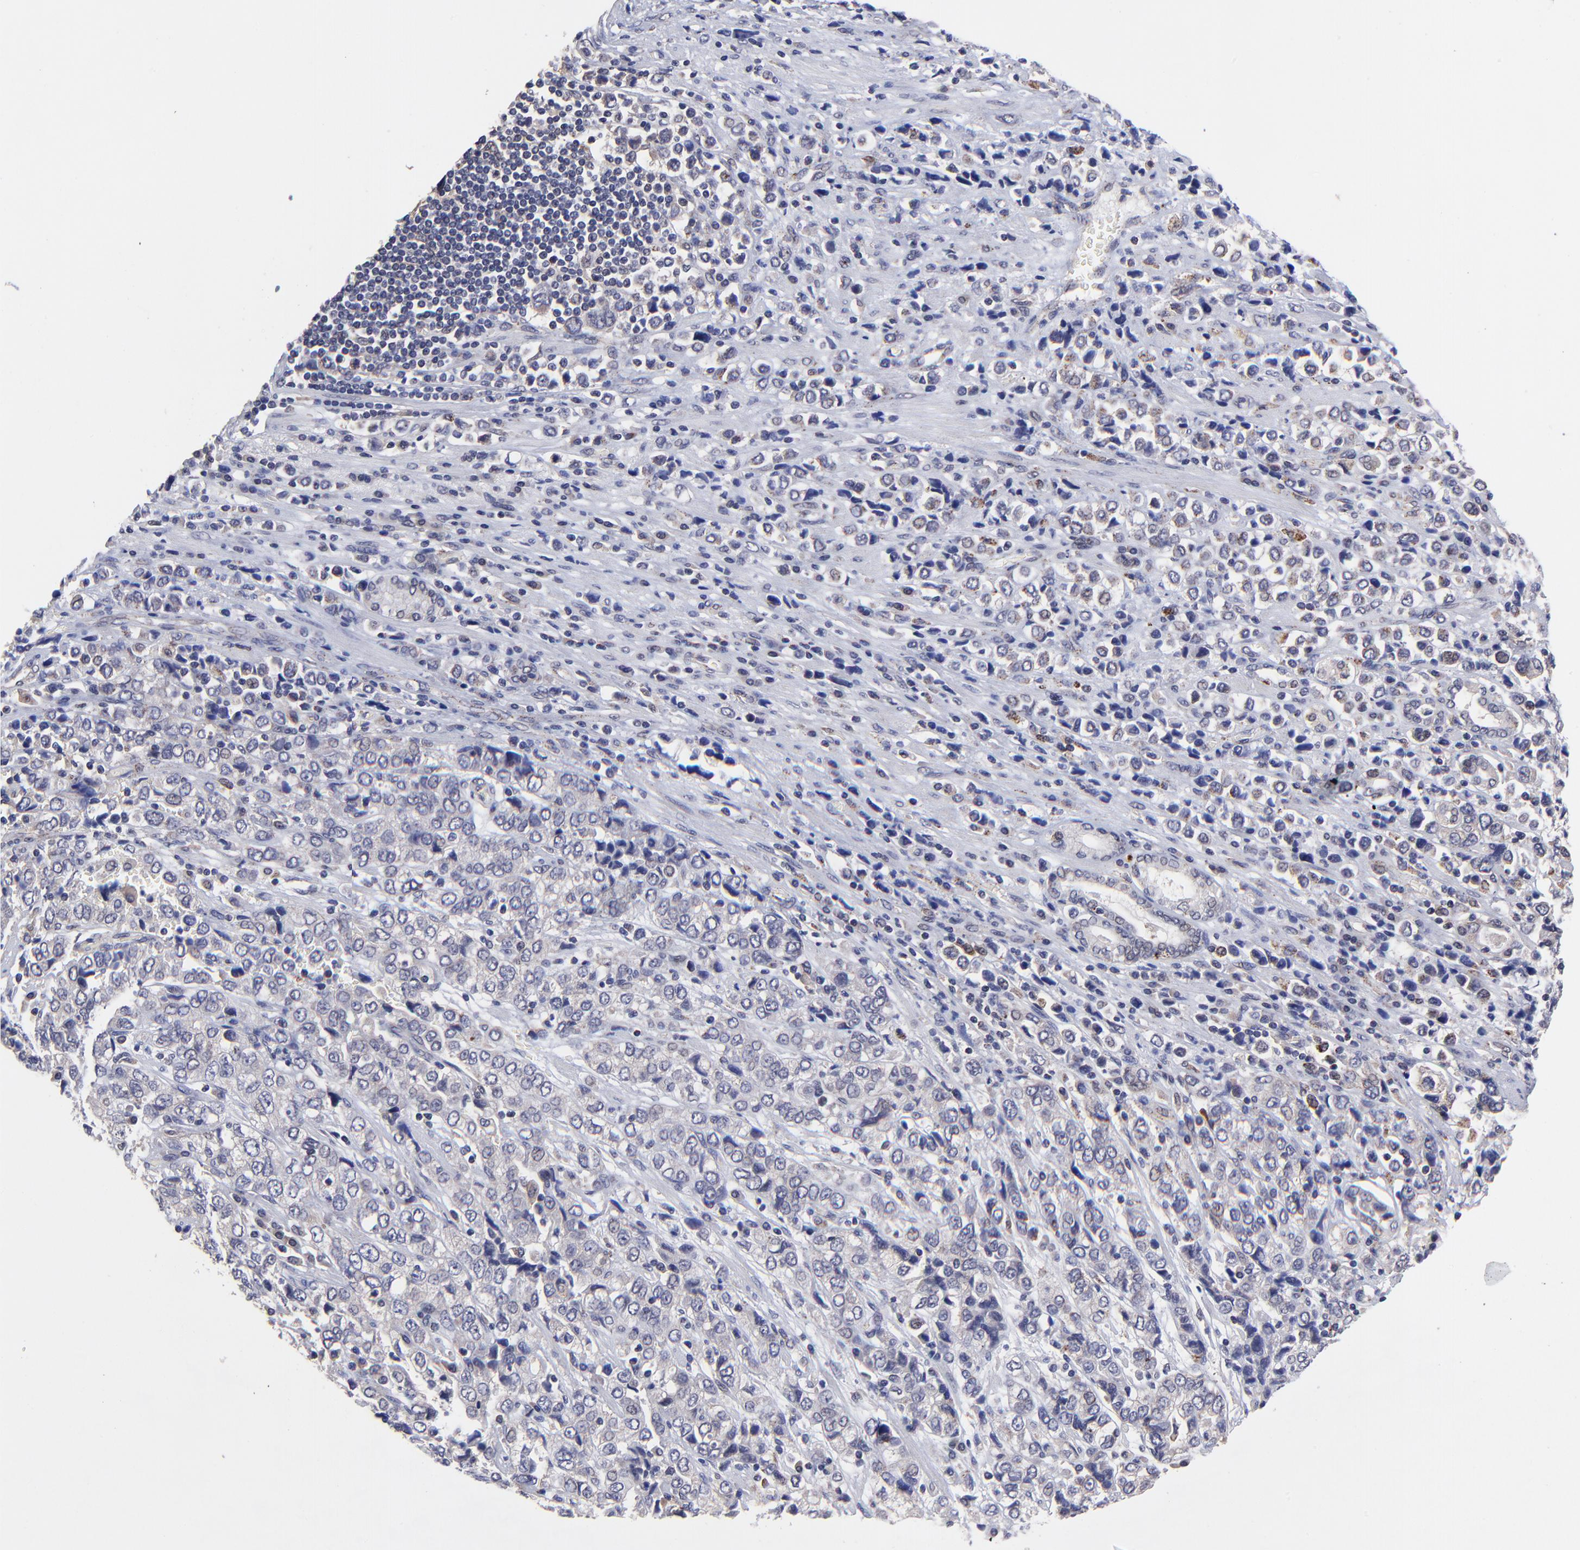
{"staining": {"intensity": "negative", "quantity": "none", "location": "none"}, "tissue": "stomach cancer", "cell_type": "Tumor cells", "image_type": "cancer", "snomed": [{"axis": "morphology", "description": "Adenocarcinoma, NOS"}, {"axis": "topography", "description": "Stomach, upper"}], "caption": "Immunohistochemistry histopathology image of neoplastic tissue: stomach adenocarcinoma stained with DAB shows no significant protein staining in tumor cells. (Brightfield microscopy of DAB IHC at high magnification).", "gene": "ZNF747", "patient": {"sex": "male", "age": 76}}